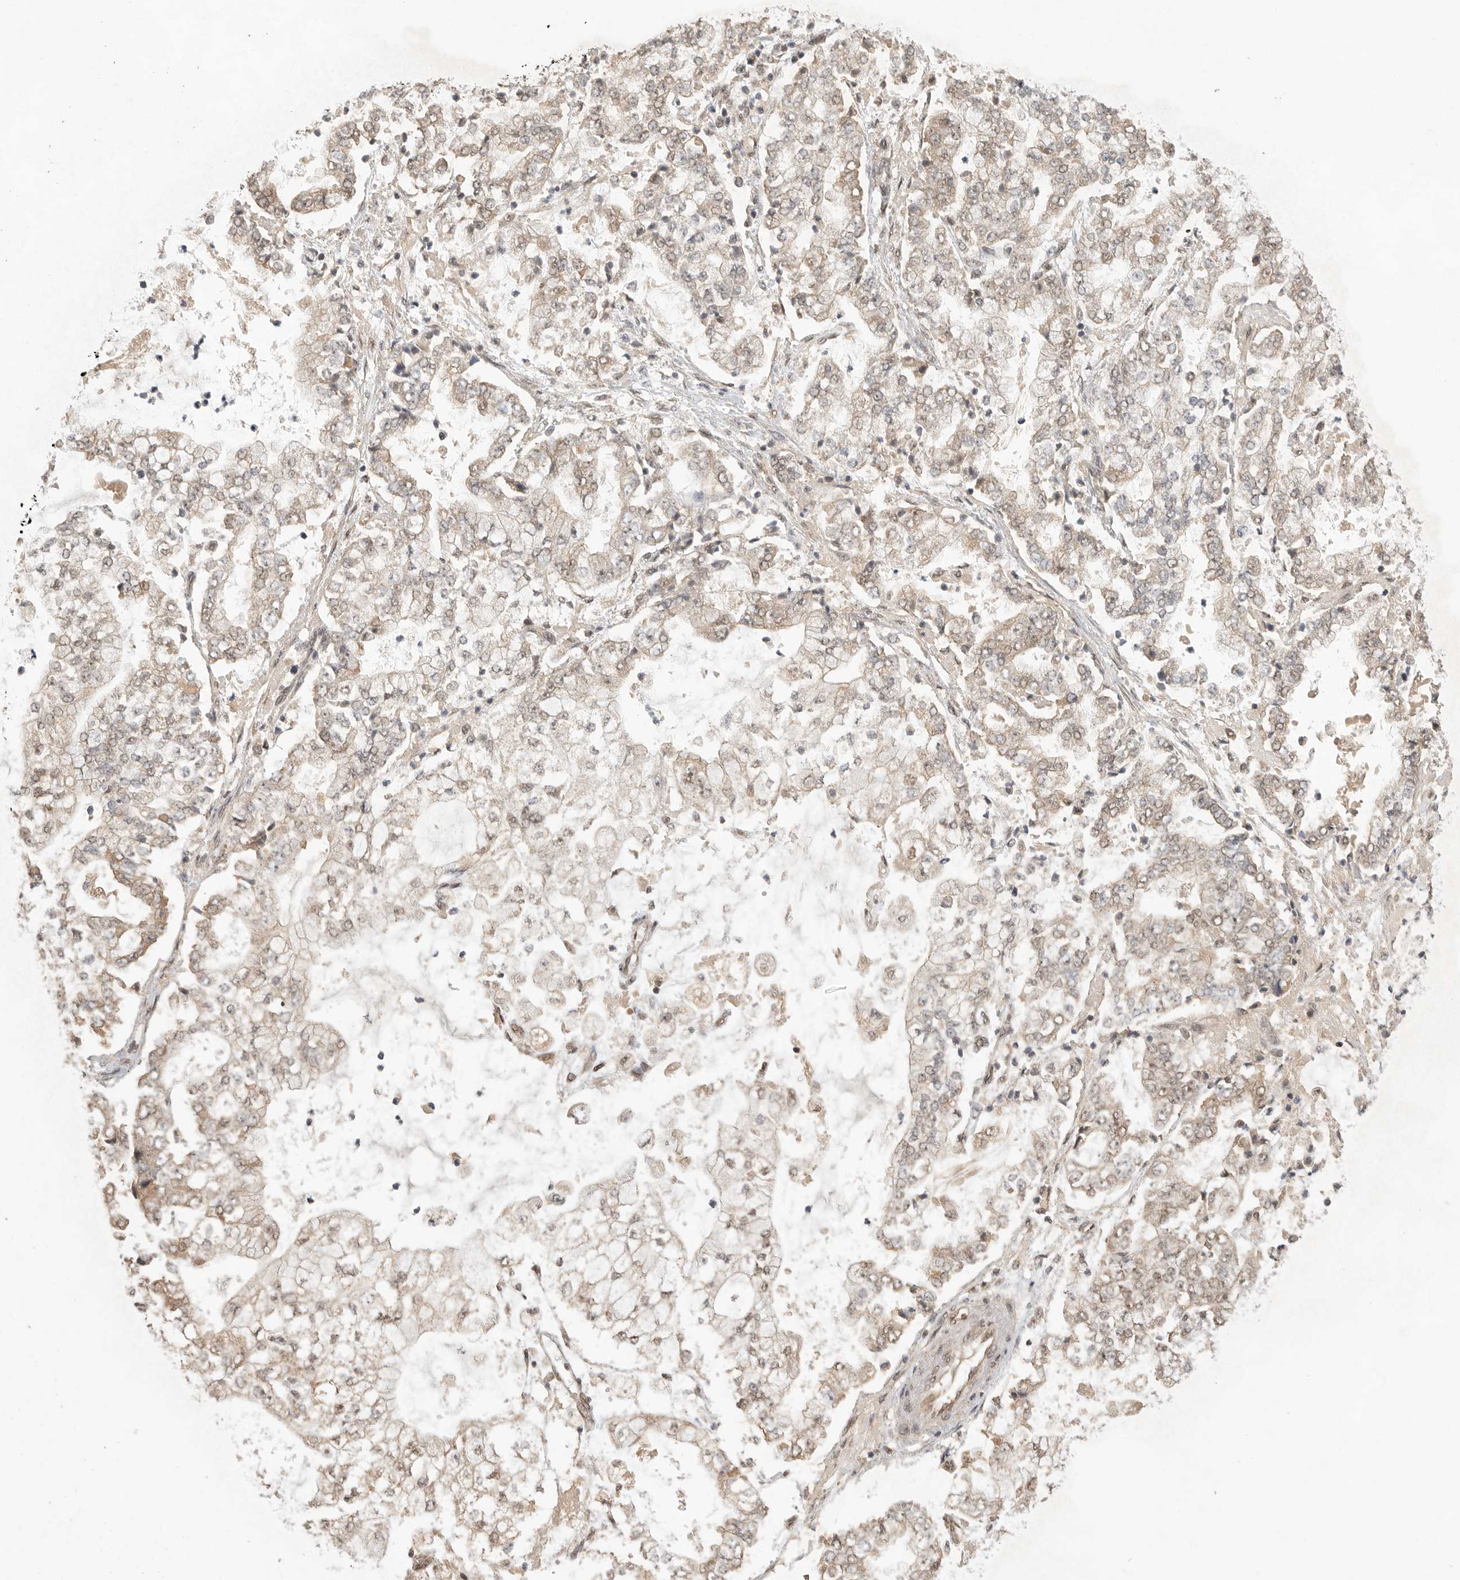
{"staining": {"intensity": "weak", "quantity": ">75%", "location": "cytoplasmic/membranous,nuclear"}, "tissue": "stomach cancer", "cell_type": "Tumor cells", "image_type": "cancer", "snomed": [{"axis": "morphology", "description": "Adenocarcinoma, NOS"}, {"axis": "topography", "description": "Stomach"}], "caption": "Immunohistochemistry image of neoplastic tissue: stomach cancer (adenocarcinoma) stained using IHC displays low levels of weak protein expression localized specifically in the cytoplasmic/membranous and nuclear of tumor cells, appearing as a cytoplasmic/membranous and nuclear brown color.", "gene": "DFFA", "patient": {"sex": "male", "age": 76}}